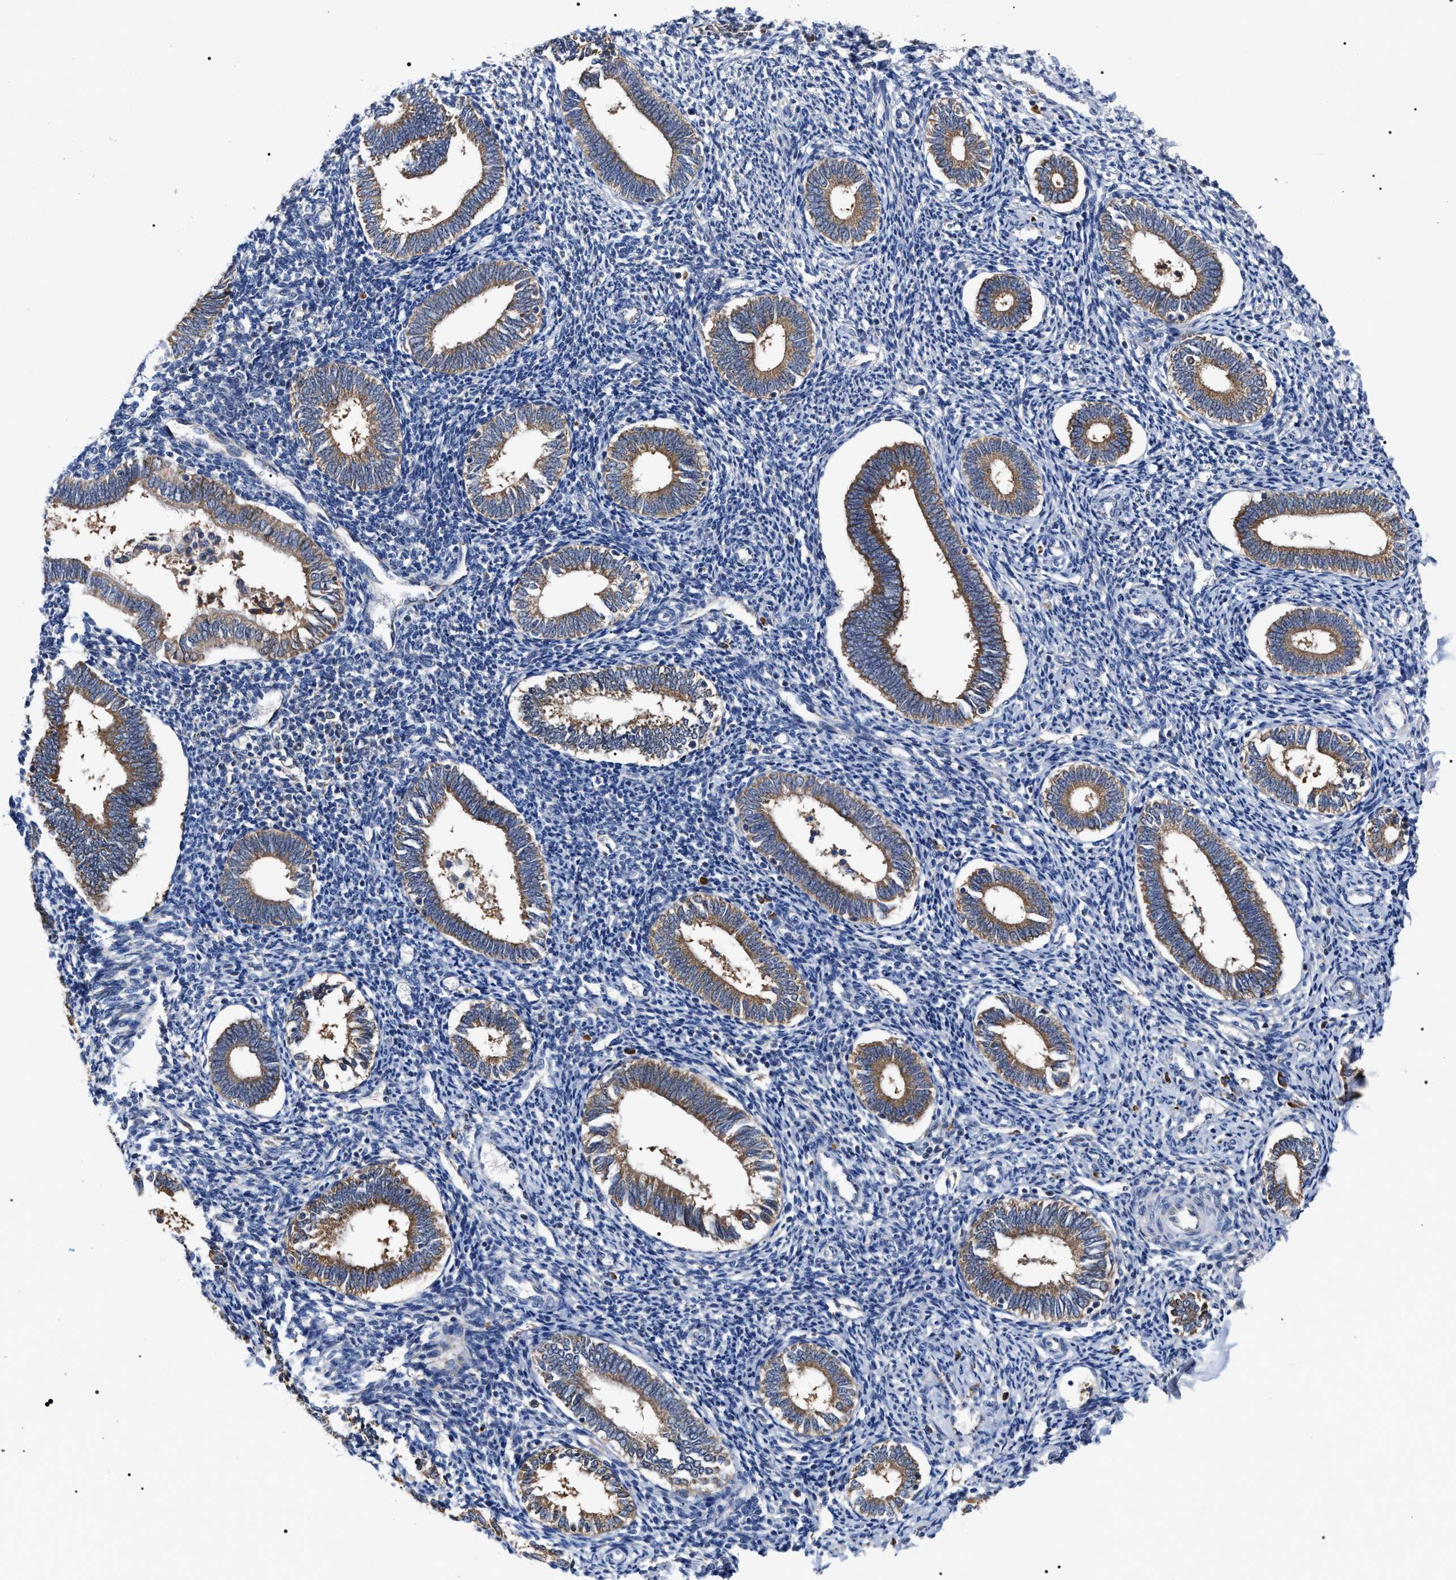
{"staining": {"intensity": "negative", "quantity": "none", "location": "none"}, "tissue": "endometrium", "cell_type": "Cells in endometrial stroma", "image_type": "normal", "snomed": [{"axis": "morphology", "description": "Normal tissue, NOS"}, {"axis": "topography", "description": "Endometrium"}], "caption": "Immunohistochemical staining of normal endometrium shows no significant positivity in cells in endometrial stroma. The staining is performed using DAB brown chromogen with nuclei counter-stained in using hematoxylin.", "gene": "MACC1", "patient": {"sex": "female", "age": 41}}